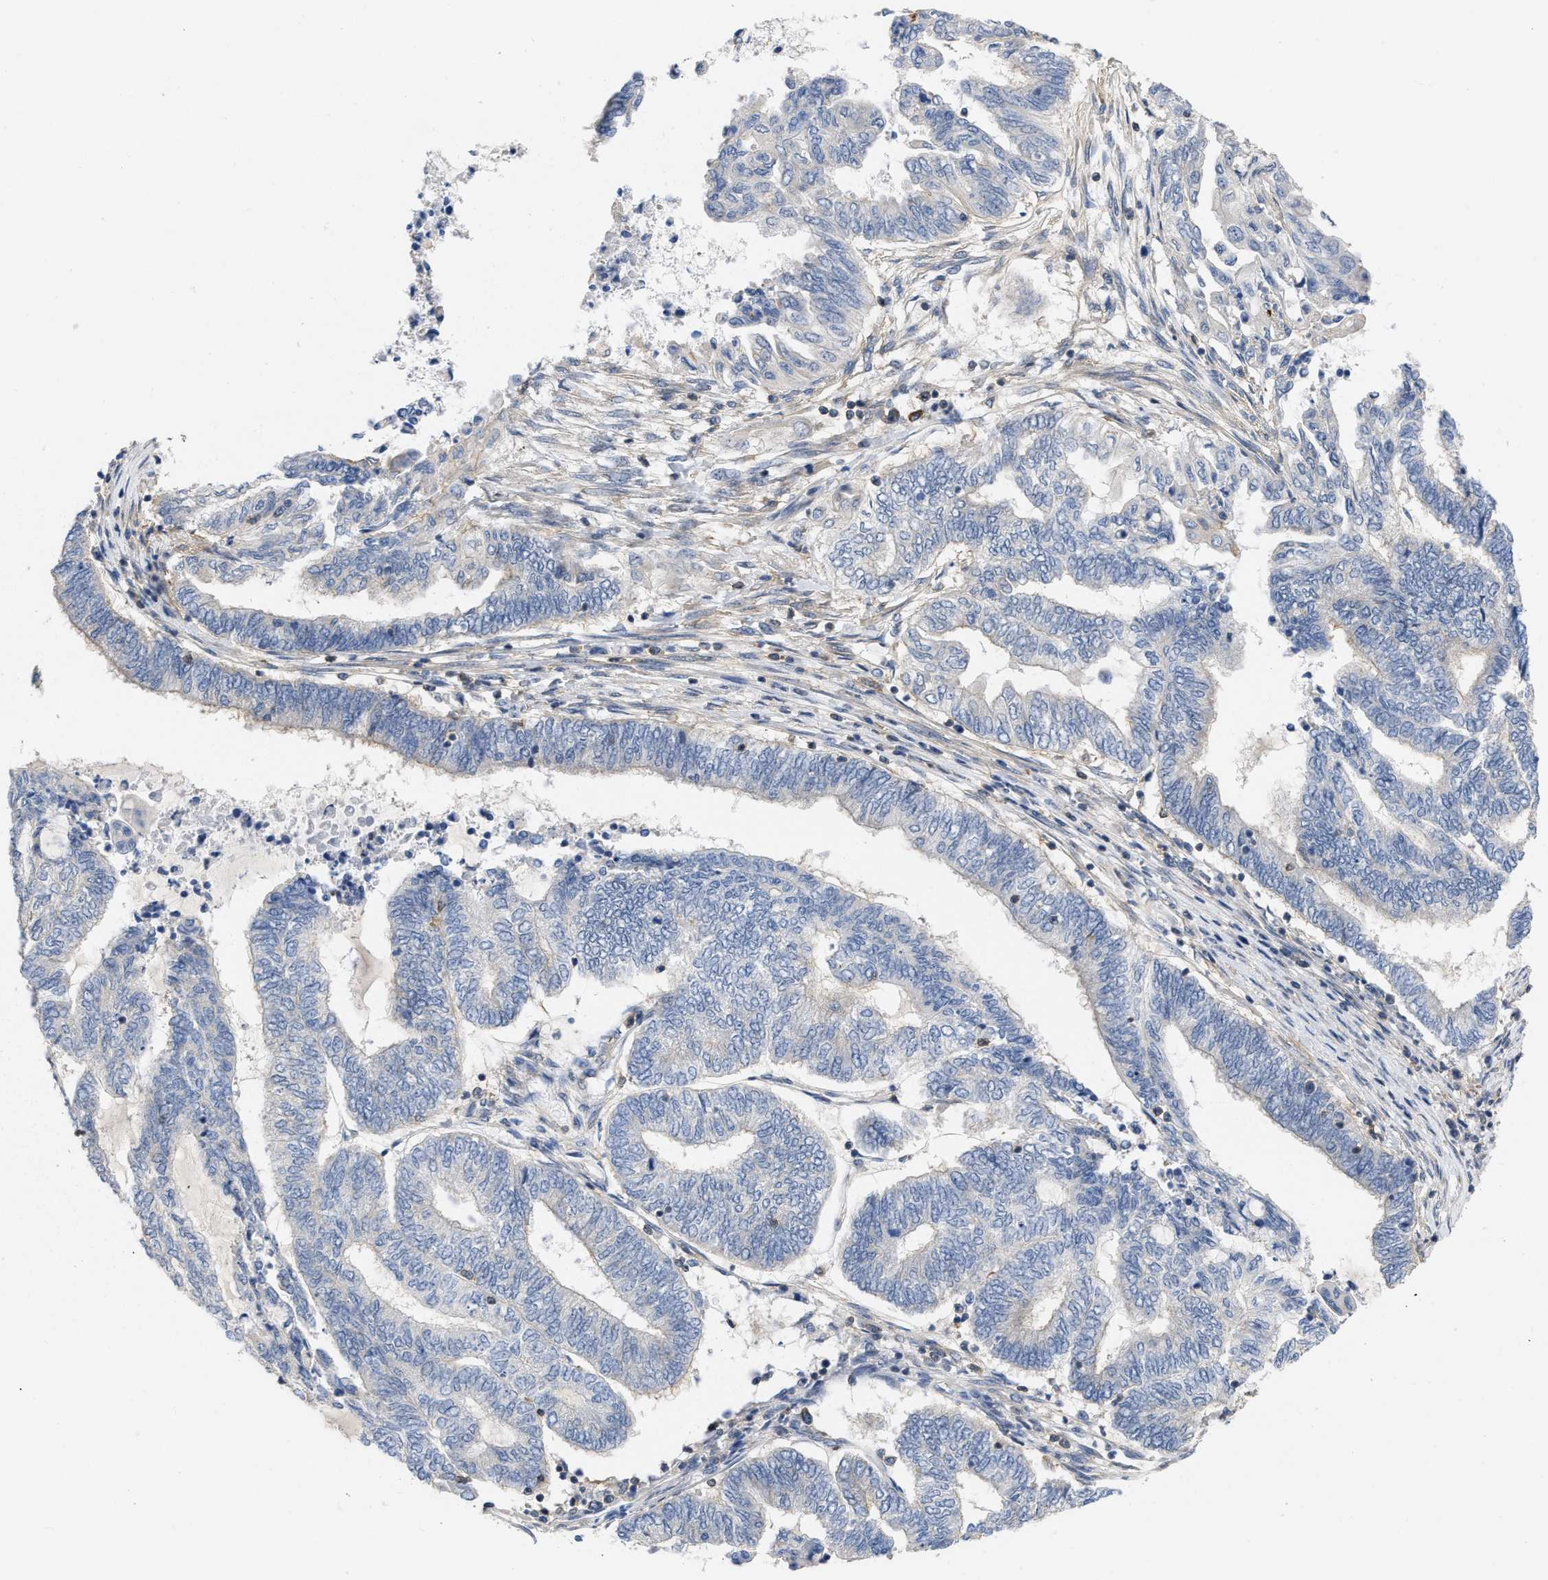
{"staining": {"intensity": "negative", "quantity": "none", "location": "none"}, "tissue": "endometrial cancer", "cell_type": "Tumor cells", "image_type": "cancer", "snomed": [{"axis": "morphology", "description": "Adenocarcinoma, NOS"}, {"axis": "topography", "description": "Uterus"}, {"axis": "topography", "description": "Endometrium"}], "caption": "DAB immunohistochemical staining of endometrial cancer (adenocarcinoma) shows no significant positivity in tumor cells.", "gene": "TMEM131", "patient": {"sex": "female", "age": 70}}